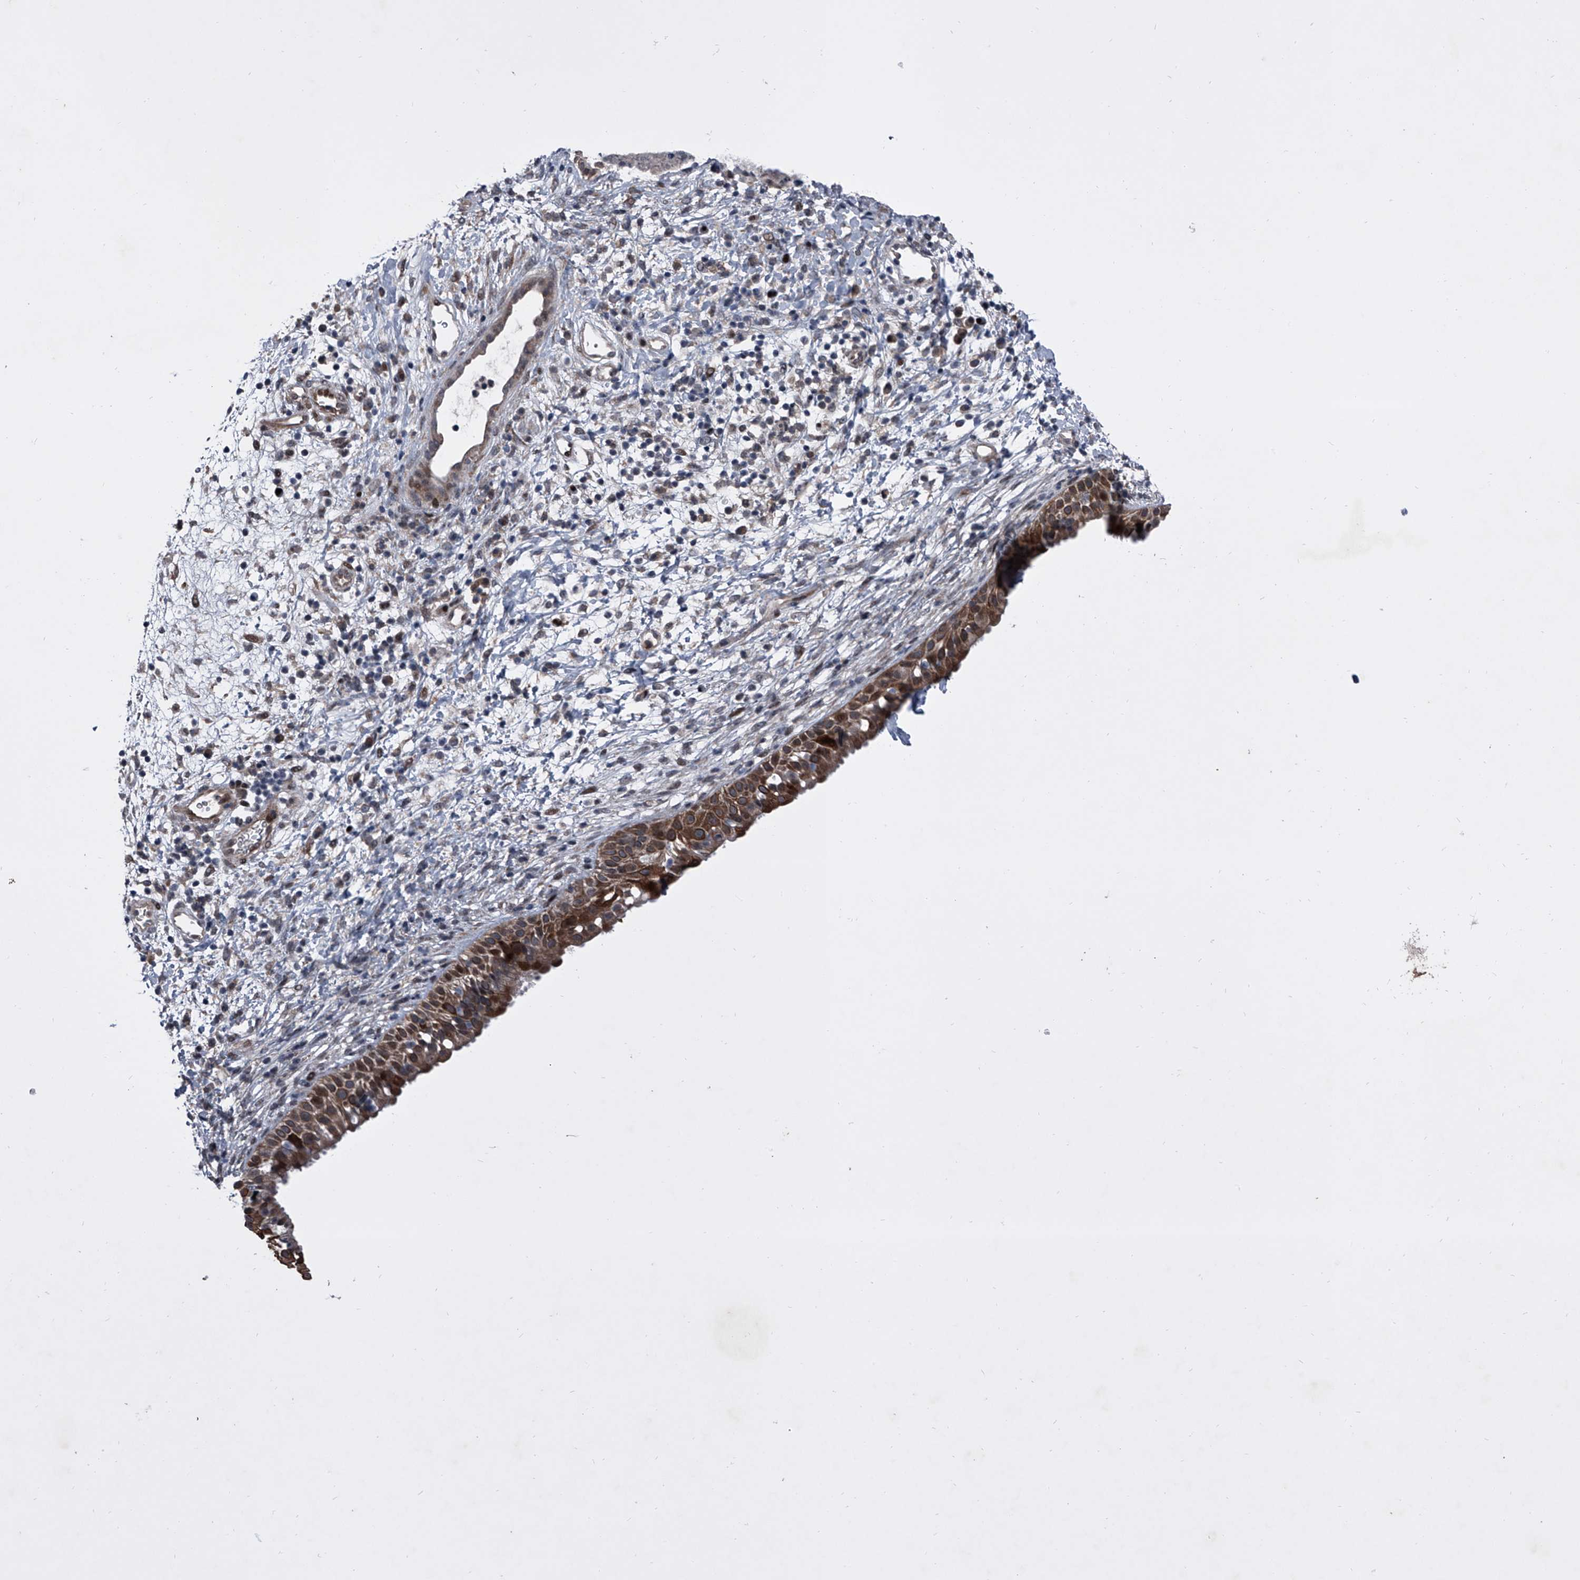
{"staining": {"intensity": "moderate", "quantity": ">75%", "location": "cytoplasmic/membranous"}, "tissue": "nasopharynx", "cell_type": "Respiratory epithelial cells", "image_type": "normal", "snomed": [{"axis": "morphology", "description": "Normal tissue, NOS"}, {"axis": "topography", "description": "Nasopharynx"}], "caption": "Immunohistochemistry (DAB) staining of benign nasopharynx displays moderate cytoplasmic/membranous protein staining in approximately >75% of respiratory epithelial cells. (Brightfield microscopy of DAB IHC at high magnification).", "gene": "ELK4", "patient": {"sex": "male", "age": 22}}